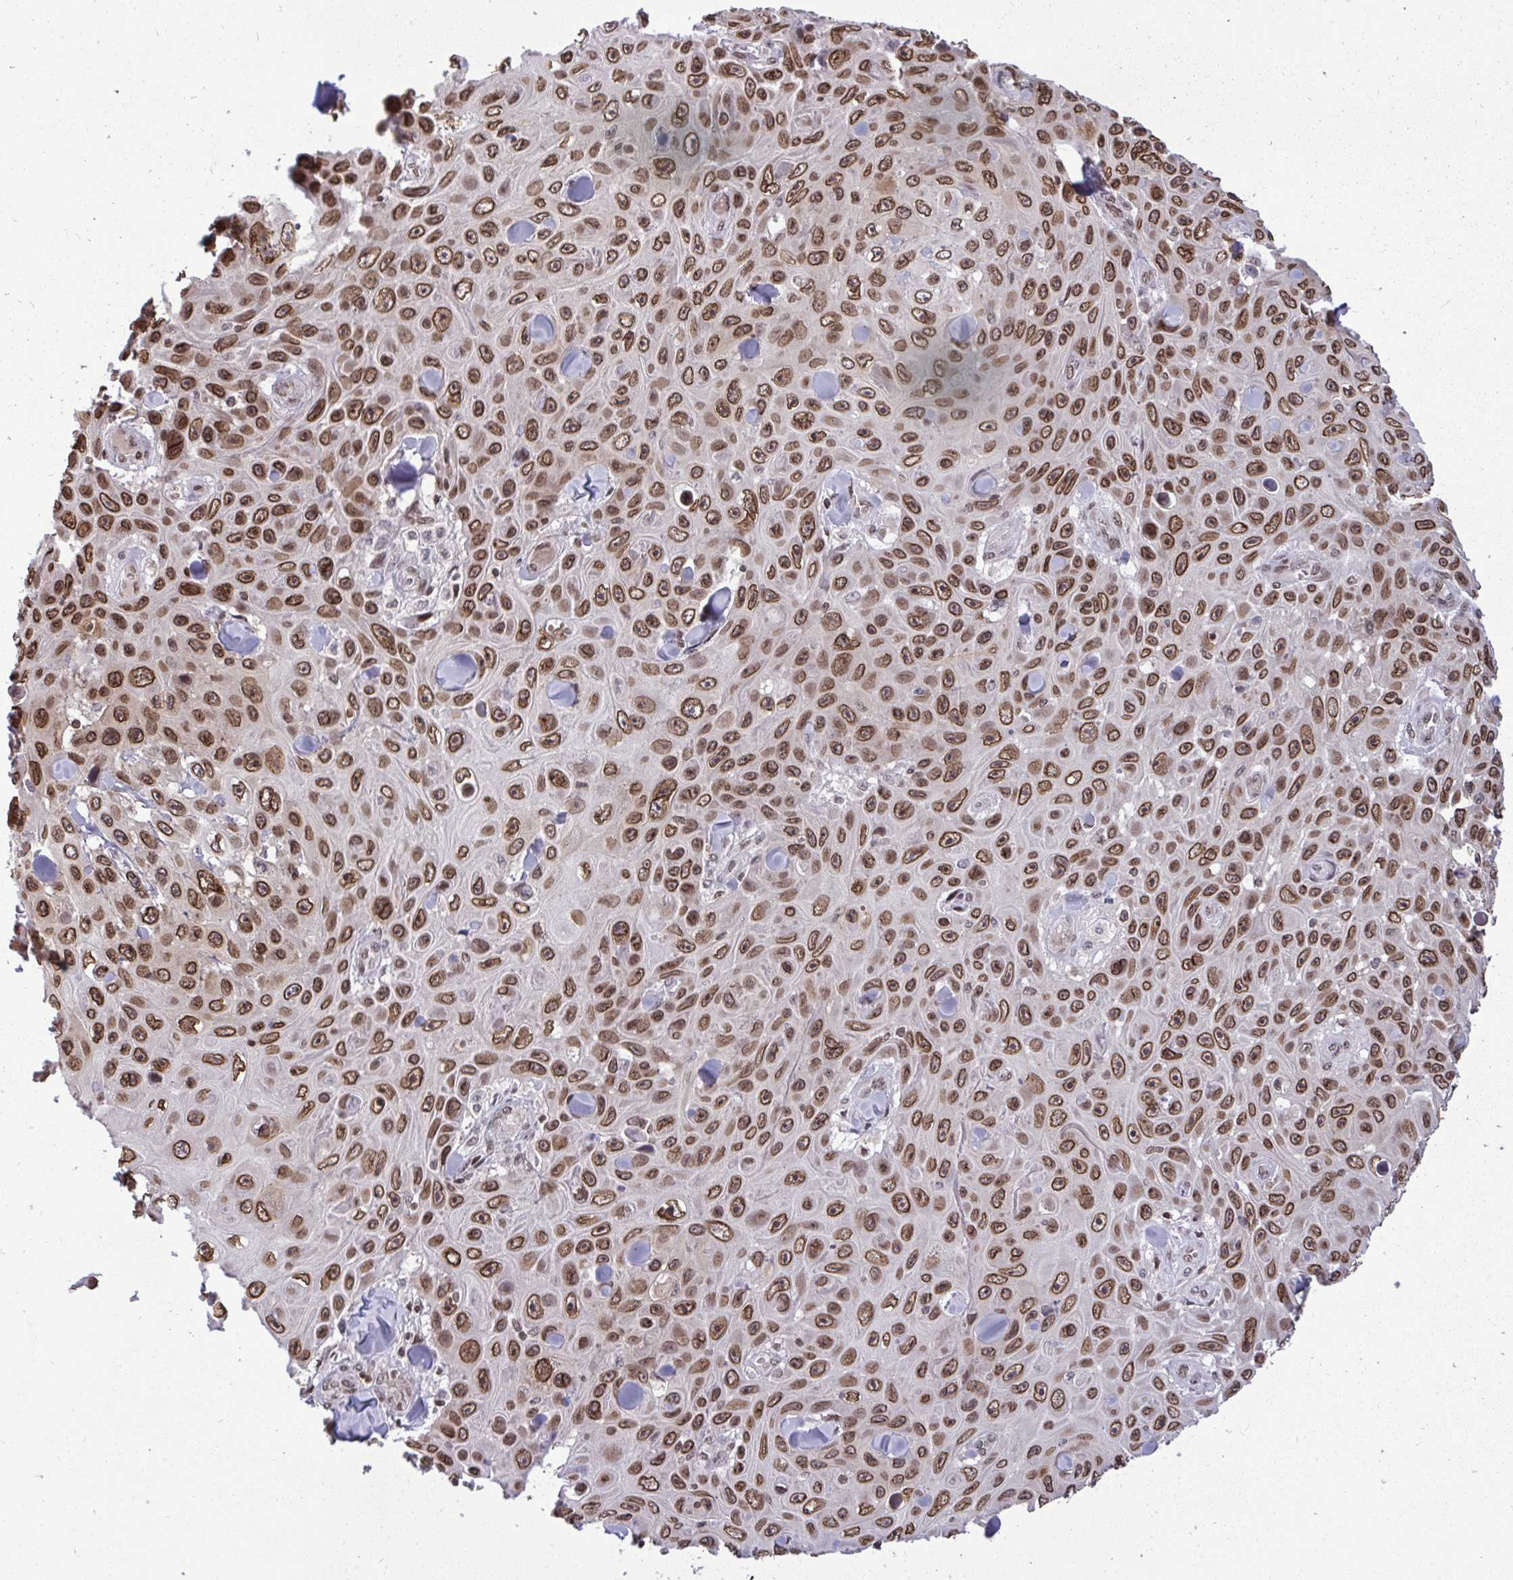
{"staining": {"intensity": "moderate", "quantity": ">75%", "location": "cytoplasmic/membranous,nuclear"}, "tissue": "skin cancer", "cell_type": "Tumor cells", "image_type": "cancer", "snomed": [{"axis": "morphology", "description": "Squamous cell carcinoma, NOS"}, {"axis": "topography", "description": "Skin"}], "caption": "Immunohistochemistry (IHC) micrograph of neoplastic tissue: human squamous cell carcinoma (skin) stained using immunohistochemistry shows medium levels of moderate protein expression localized specifically in the cytoplasmic/membranous and nuclear of tumor cells, appearing as a cytoplasmic/membranous and nuclear brown color.", "gene": "JPT1", "patient": {"sex": "male", "age": 82}}